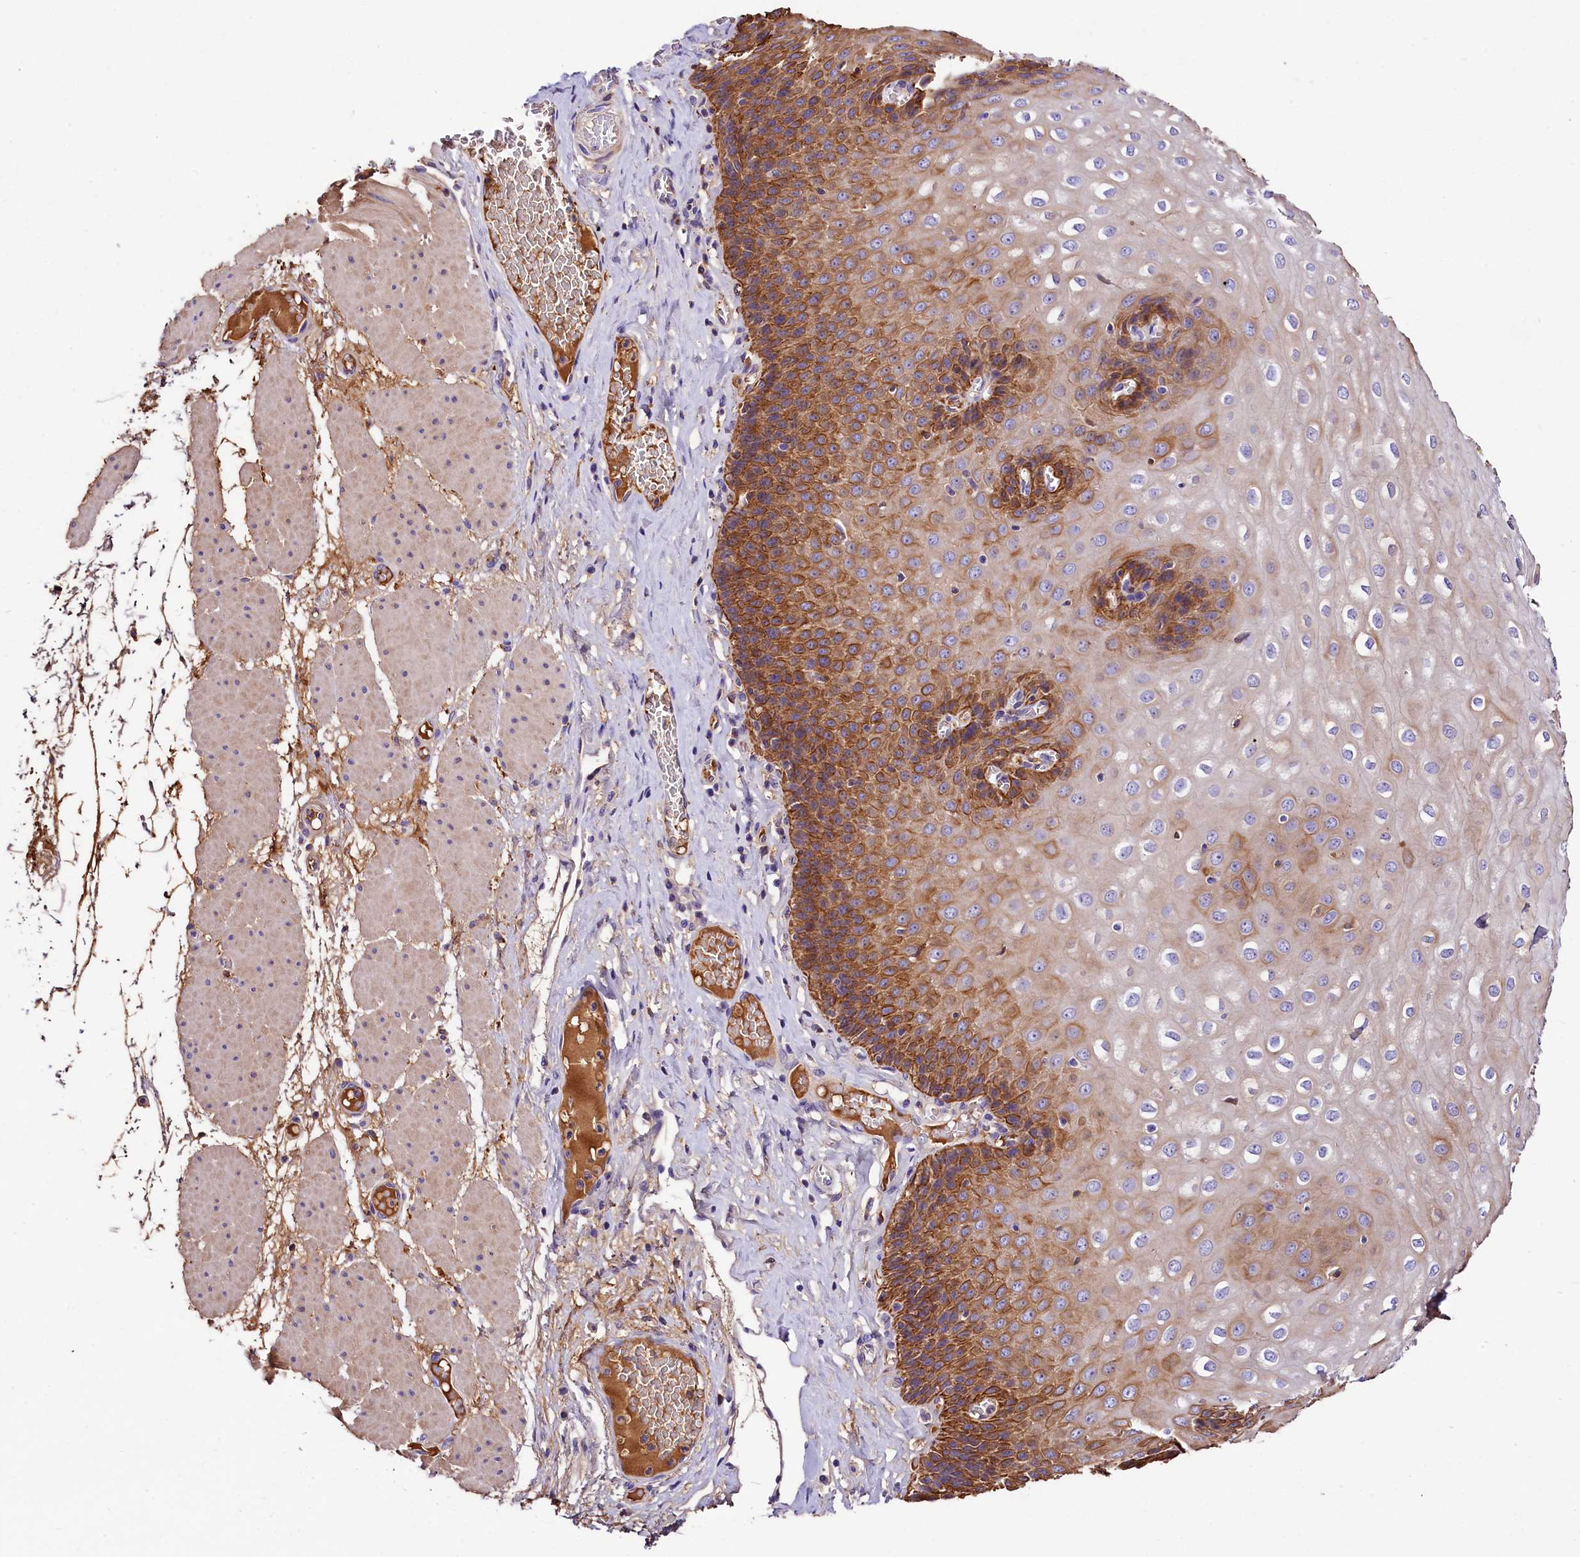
{"staining": {"intensity": "strong", "quantity": "25%-75%", "location": "cytoplasmic/membranous"}, "tissue": "esophagus", "cell_type": "Squamous epithelial cells", "image_type": "normal", "snomed": [{"axis": "morphology", "description": "Normal tissue, NOS"}, {"axis": "topography", "description": "Esophagus"}], "caption": "Immunohistochemistry staining of unremarkable esophagus, which demonstrates high levels of strong cytoplasmic/membranous staining in approximately 25%-75% of squamous epithelial cells indicating strong cytoplasmic/membranous protein expression. The staining was performed using DAB (3,3'-diaminobenzidine) (brown) for protein detection and nuclei were counterstained in hematoxylin (blue).", "gene": "ARMC6", "patient": {"sex": "male", "age": 60}}